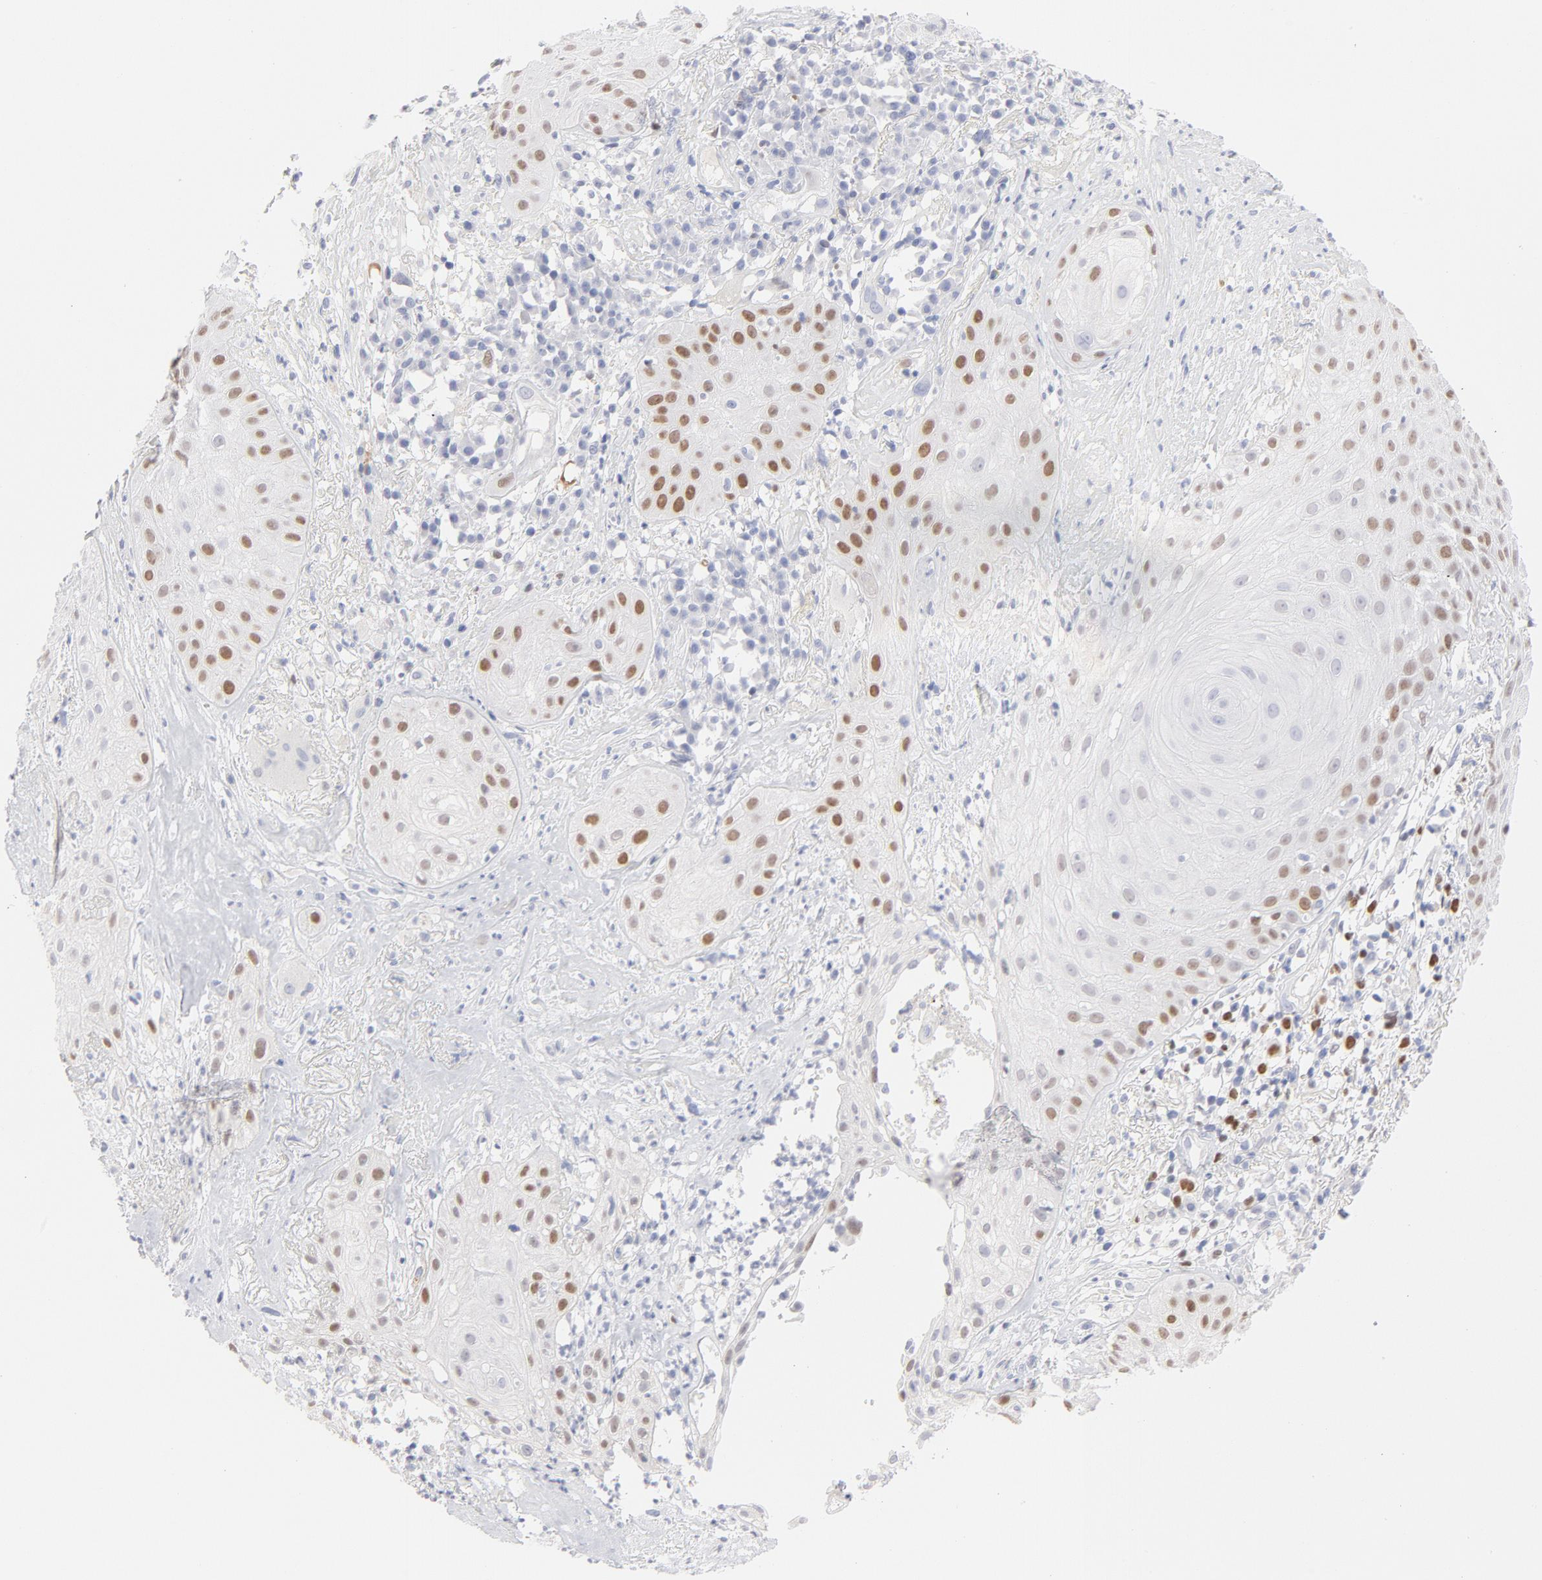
{"staining": {"intensity": "moderate", "quantity": "<25%", "location": "nuclear"}, "tissue": "skin cancer", "cell_type": "Tumor cells", "image_type": "cancer", "snomed": [{"axis": "morphology", "description": "Squamous cell carcinoma, NOS"}, {"axis": "topography", "description": "Skin"}], "caption": "There is low levels of moderate nuclear staining in tumor cells of squamous cell carcinoma (skin), as demonstrated by immunohistochemical staining (brown color).", "gene": "MCM7", "patient": {"sex": "male", "age": 65}}